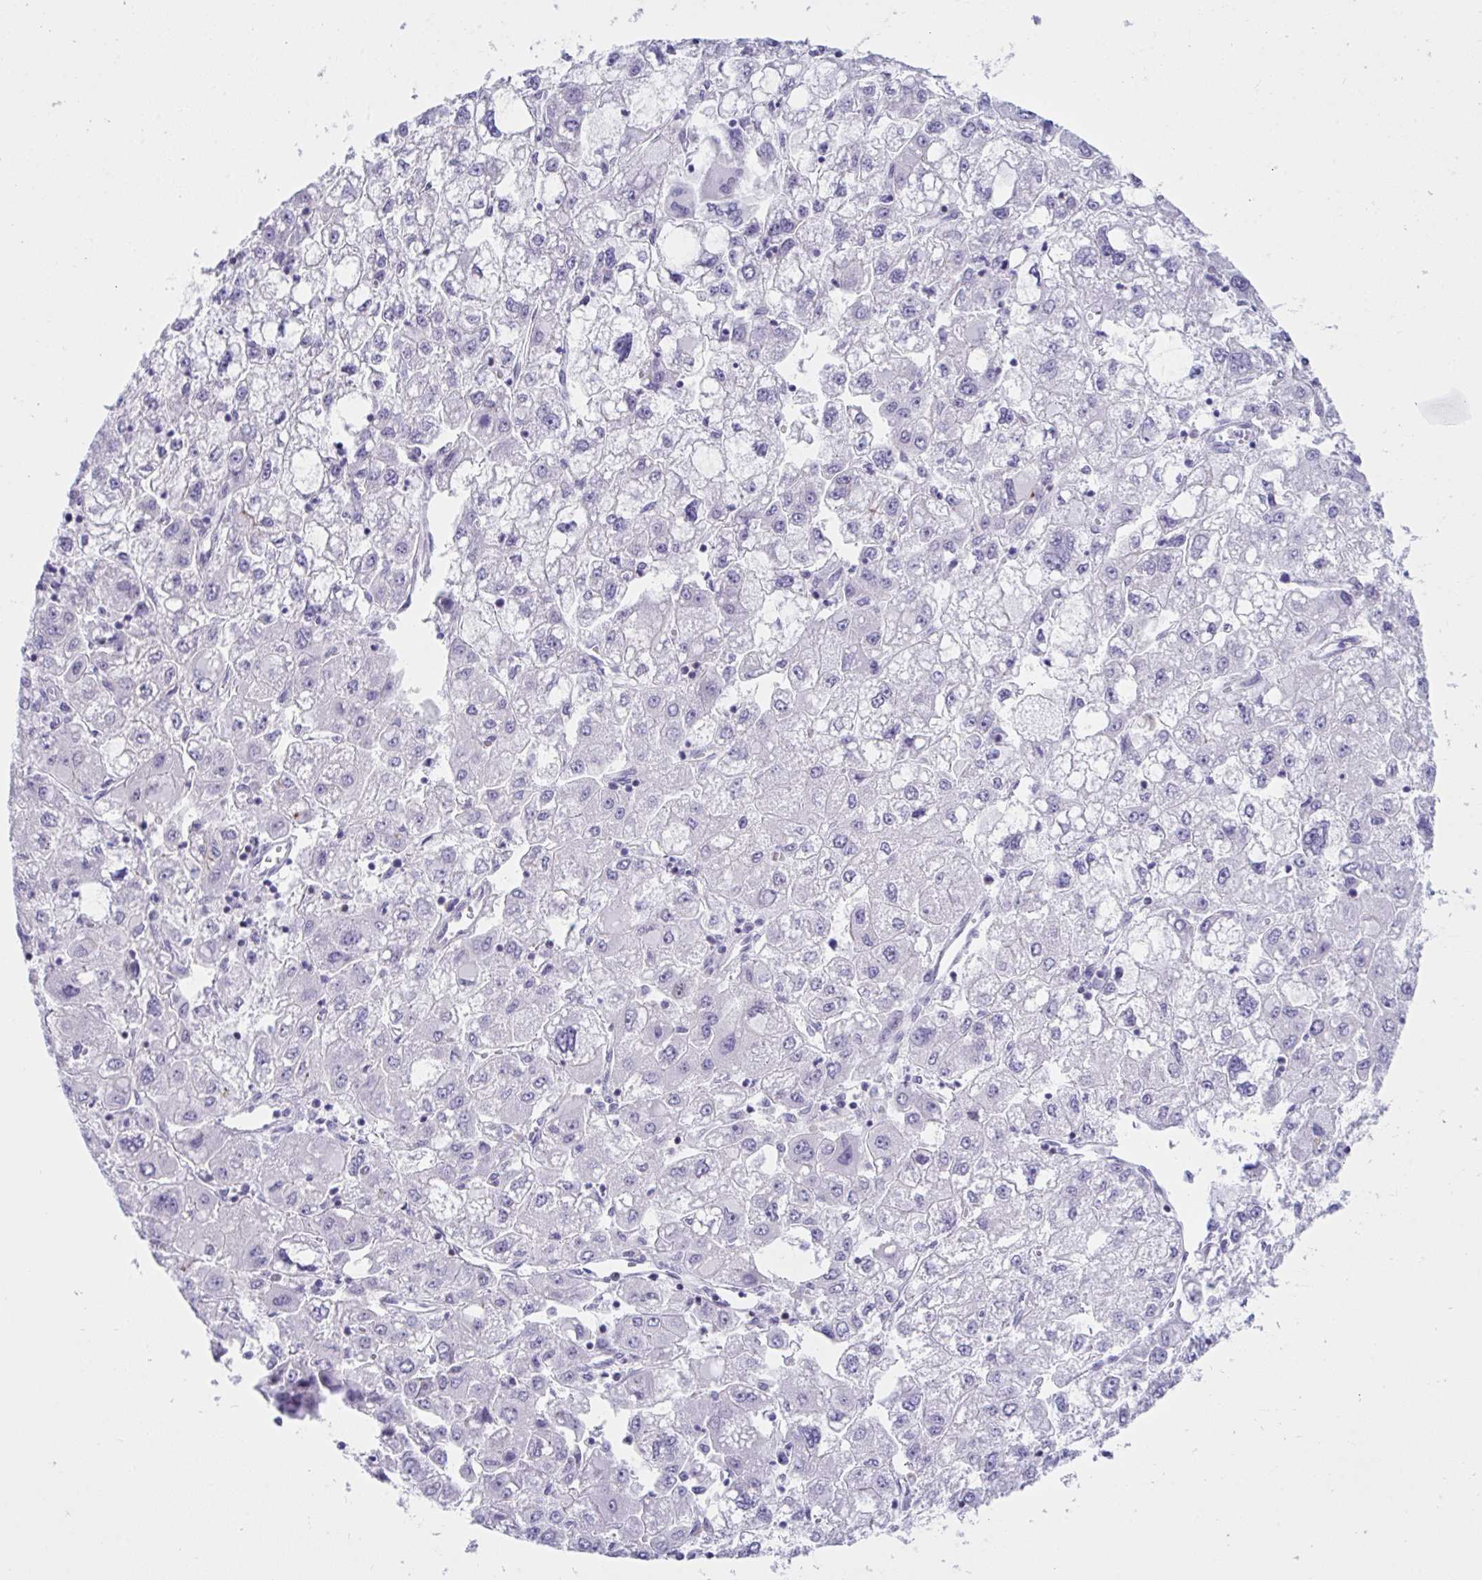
{"staining": {"intensity": "negative", "quantity": "none", "location": "none"}, "tissue": "liver cancer", "cell_type": "Tumor cells", "image_type": "cancer", "snomed": [{"axis": "morphology", "description": "Carcinoma, Hepatocellular, NOS"}, {"axis": "topography", "description": "Liver"}], "caption": "An image of liver cancer stained for a protein shows no brown staining in tumor cells. (Brightfield microscopy of DAB (3,3'-diaminobenzidine) immunohistochemistry (IHC) at high magnification).", "gene": "IKZF2", "patient": {"sex": "male", "age": 40}}